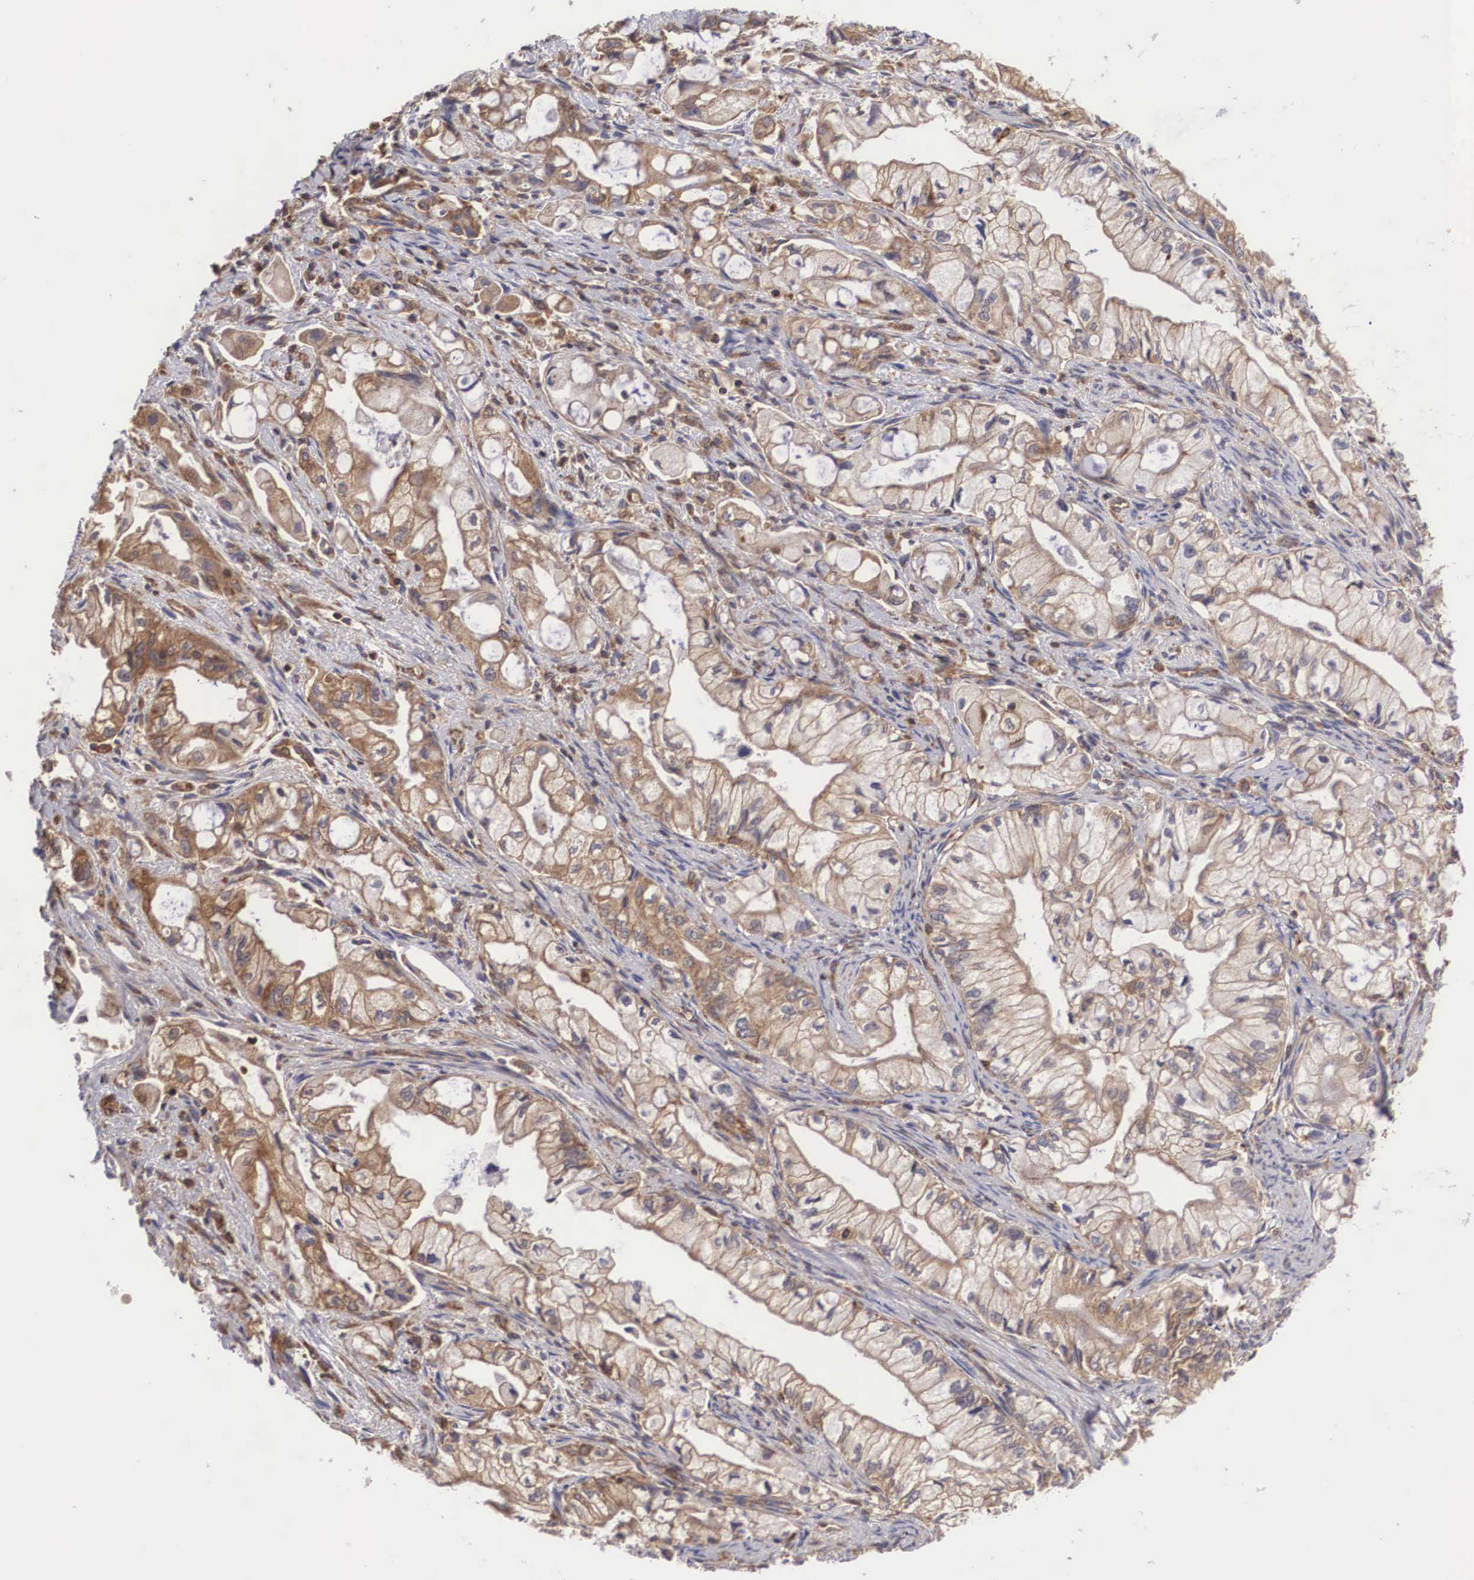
{"staining": {"intensity": "weak", "quantity": ">75%", "location": "cytoplasmic/membranous"}, "tissue": "pancreatic cancer", "cell_type": "Tumor cells", "image_type": "cancer", "snomed": [{"axis": "morphology", "description": "Adenocarcinoma, NOS"}, {"axis": "topography", "description": "Pancreas"}], "caption": "This is an image of IHC staining of pancreatic adenocarcinoma, which shows weak positivity in the cytoplasmic/membranous of tumor cells.", "gene": "DHRS1", "patient": {"sex": "male", "age": 79}}